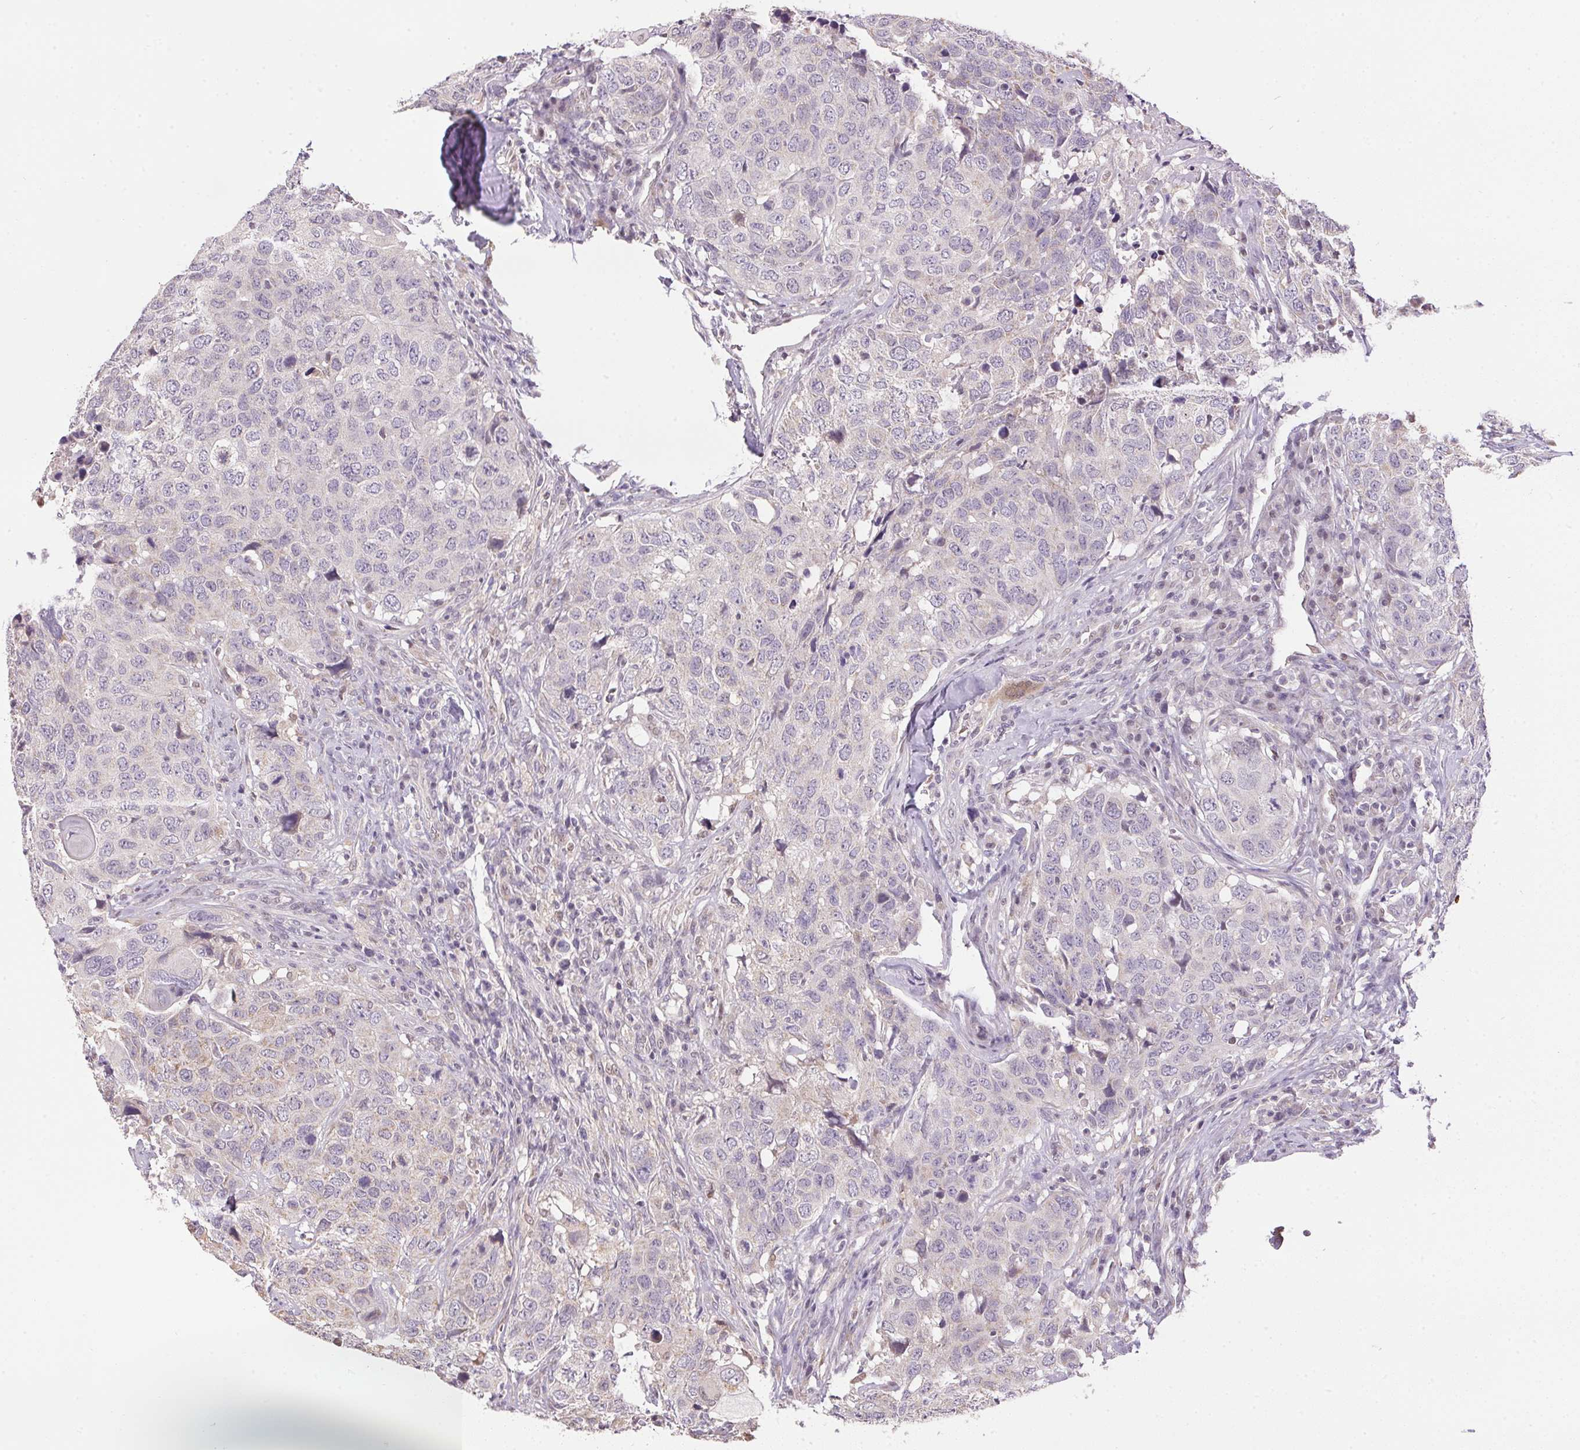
{"staining": {"intensity": "negative", "quantity": "none", "location": "none"}, "tissue": "head and neck cancer", "cell_type": "Tumor cells", "image_type": "cancer", "snomed": [{"axis": "morphology", "description": "Normal tissue, NOS"}, {"axis": "morphology", "description": "Squamous cell carcinoma, NOS"}, {"axis": "topography", "description": "Skeletal muscle"}, {"axis": "topography", "description": "Vascular tissue"}, {"axis": "topography", "description": "Peripheral nerve tissue"}, {"axis": "topography", "description": "Head-Neck"}], "caption": "IHC micrograph of neoplastic tissue: human head and neck cancer (squamous cell carcinoma) stained with DAB shows no significant protein positivity in tumor cells.", "gene": "SC5D", "patient": {"sex": "male", "age": 66}}